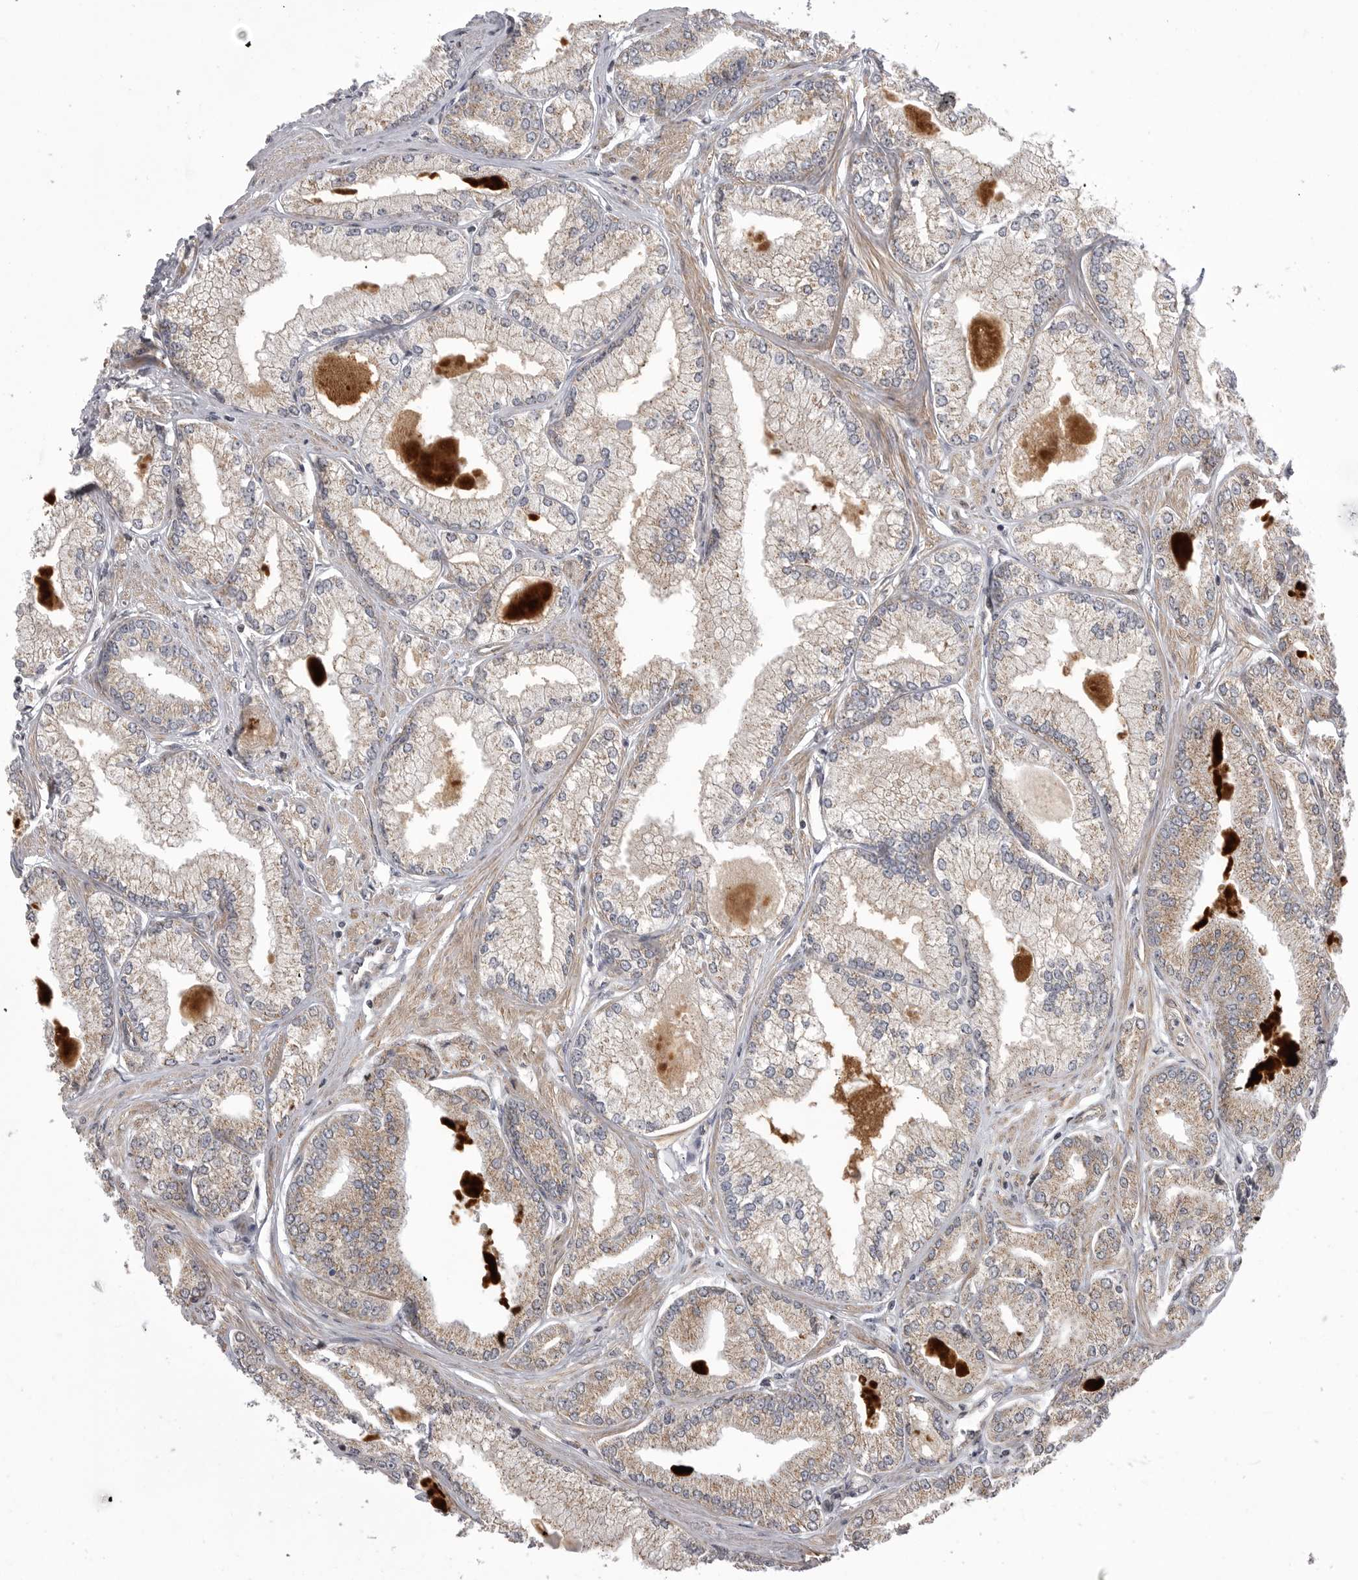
{"staining": {"intensity": "moderate", "quantity": "25%-75%", "location": "cytoplasmic/membranous"}, "tissue": "prostate cancer", "cell_type": "Tumor cells", "image_type": "cancer", "snomed": [{"axis": "morphology", "description": "Adenocarcinoma, Low grade"}, {"axis": "topography", "description": "Prostate"}], "caption": "Human prostate cancer stained with a brown dye demonstrates moderate cytoplasmic/membranous positive expression in approximately 25%-75% of tumor cells.", "gene": "TMPRSS11F", "patient": {"sex": "male", "age": 52}}